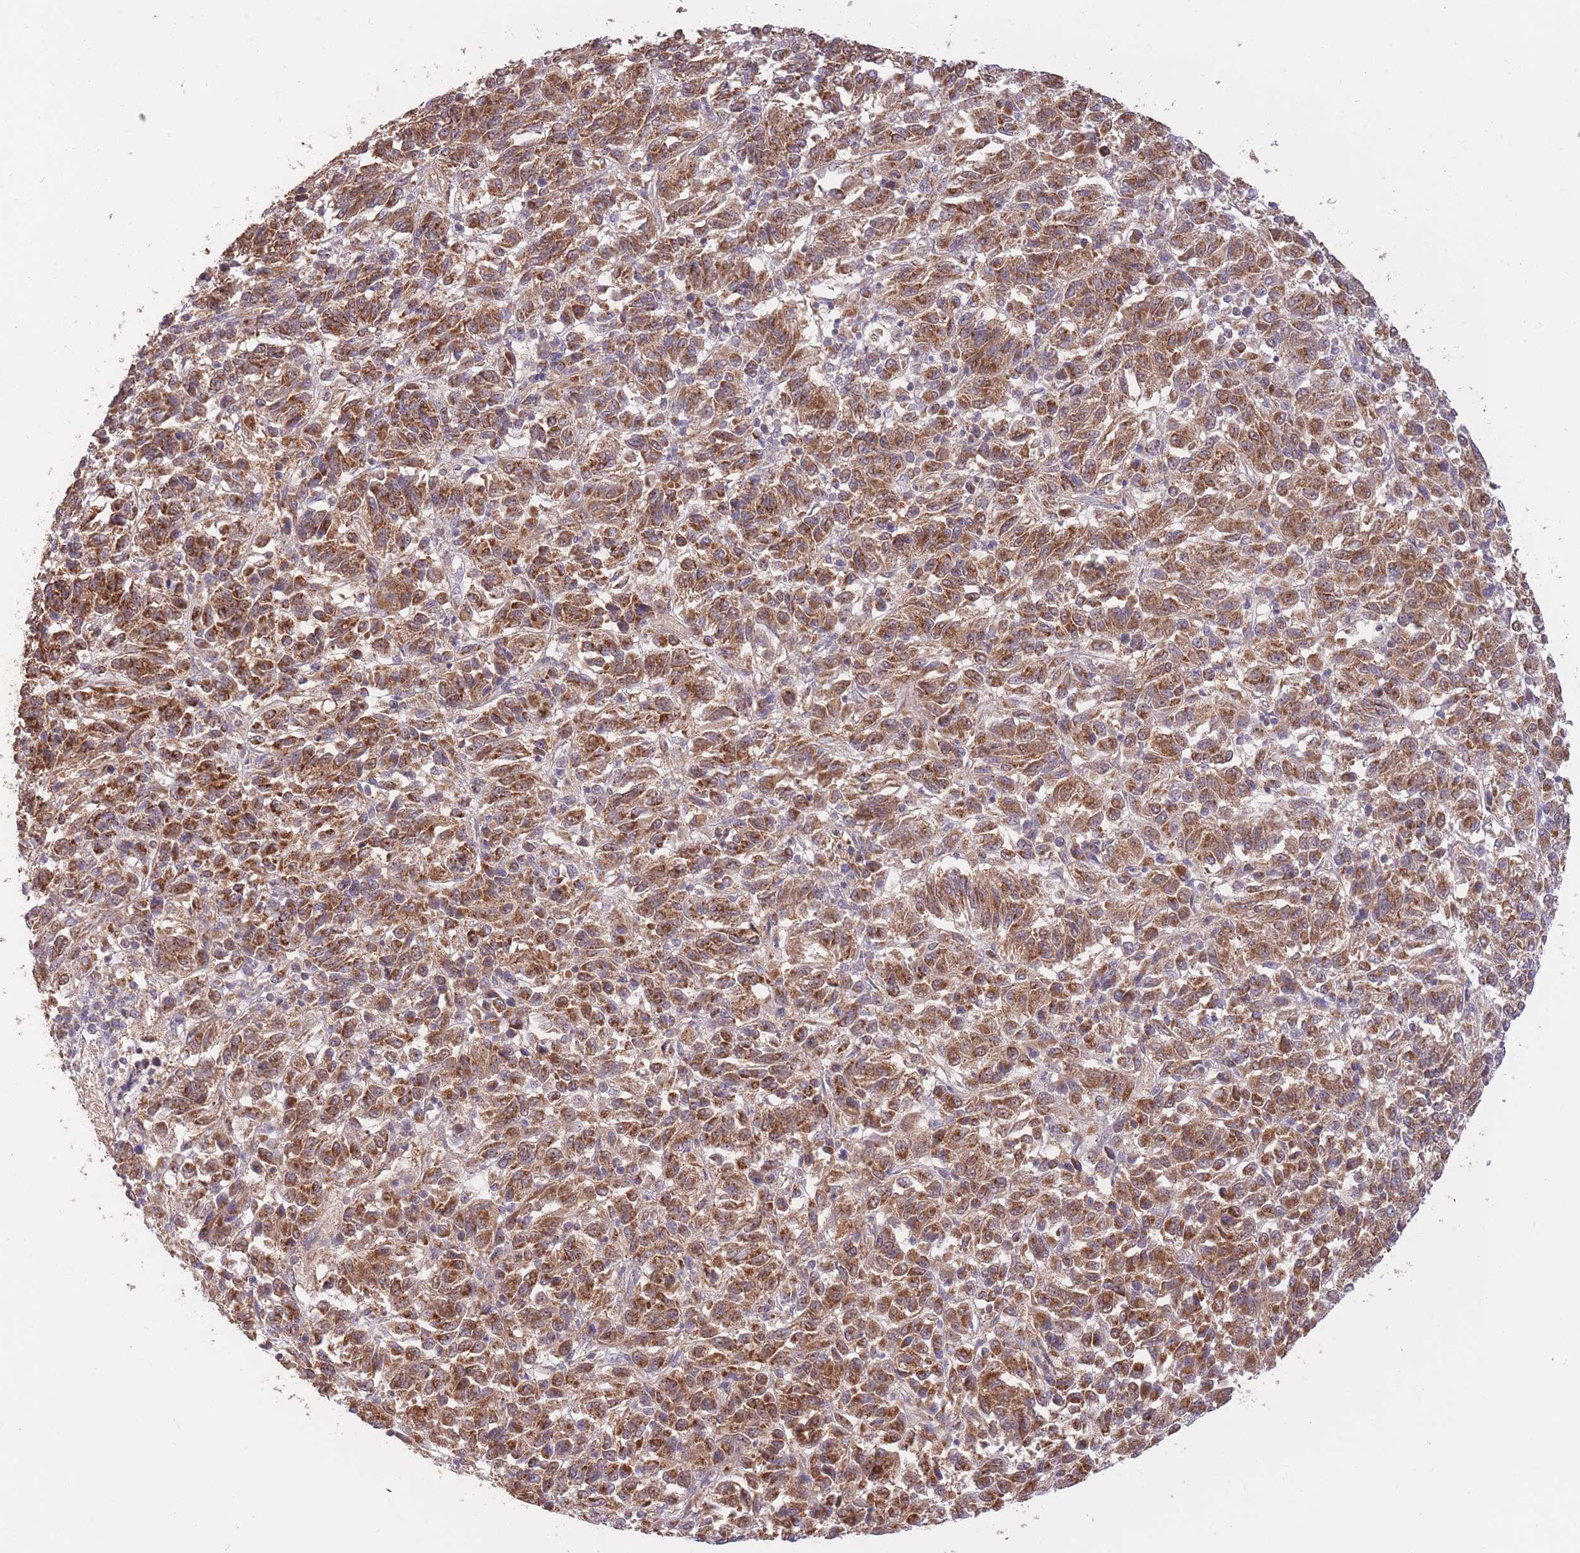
{"staining": {"intensity": "strong", "quantity": ">75%", "location": "cytoplasmic/membranous"}, "tissue": "melanoma", "cell_type": "Tumor cells", "image_type": "cancer", "snomed": [{"axis": "morphology", "description": "Malignant melanoma, Metastatic site"}, {"axis": "topography", "description": "Lung"}], "caption": "A brown stain shows strong cytoplasmic/membranous staining of a protein in malignant melanoma (metastatic site) tumor cells.", "gene": "PREP", "patient": {"sex": "male", "age": 64}}